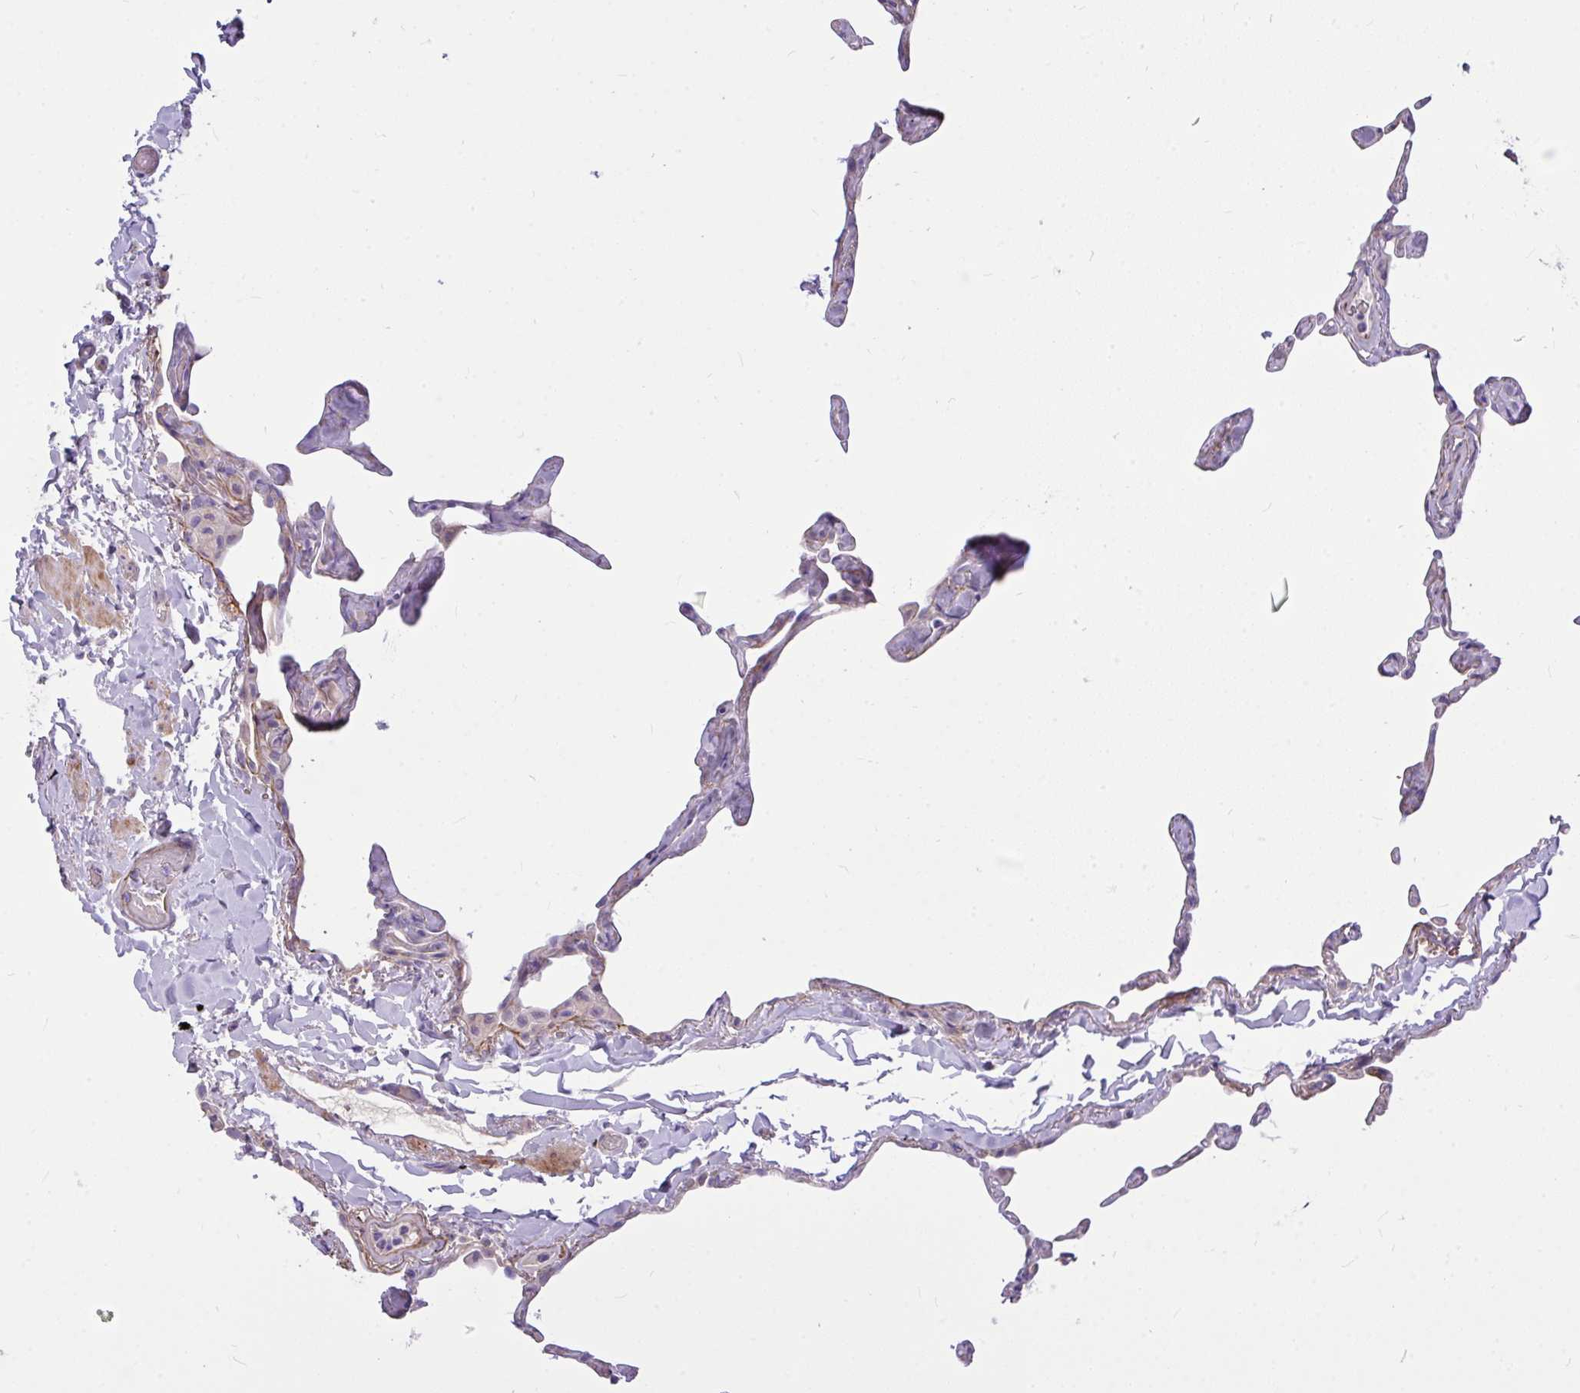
{"staining": {"intensity": "negative", "quantity": "none", "location": "none"}, "tissue": "lung", "cell_type": "Alveolar cells", "image_type": "normal", "snomed": [{"axis": "morphology", "description": "Normal tissue, NOS"}, {"axis": "topography", "description": "Lung"}], "caption": "Image shows no significant protein expression in alveolar cells of unremarkable lung. The staining is performed using DAB brown chromogen with nuclei counter-stained in using hematoxylin.", "gene": "MOCS1", "patient": {"sex": "male", "age": 65}}